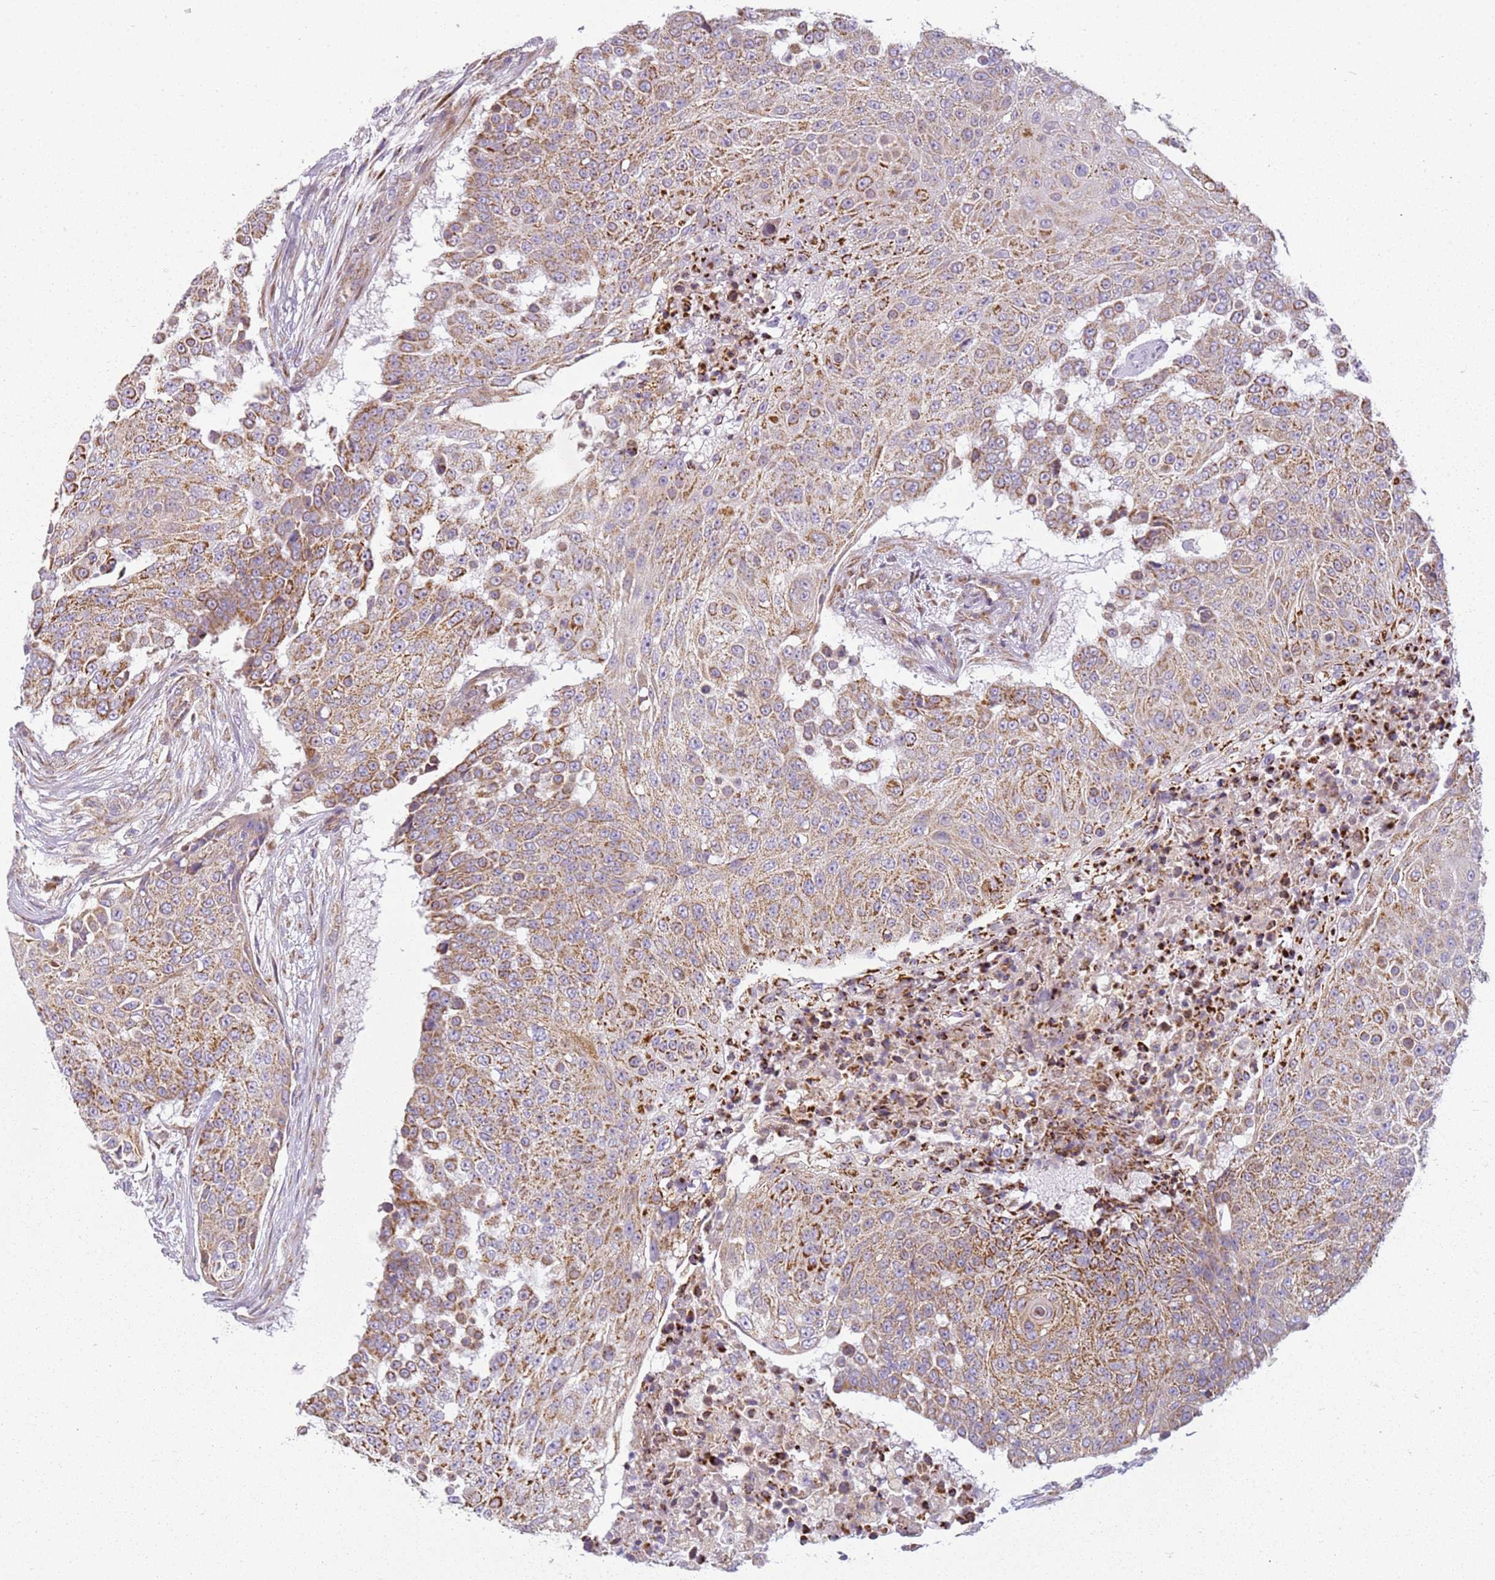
{"staining": {"intensity": "moderate", "quantity": ">75%", "location": "cytoplasmic/membranous"}, "tissue": "urothelial cancer", "cell_type": "Tumor cells", "image_type": "cancer", "snomed": [{"axis": "morphology", "description": "Urothelial carcinoma, High grade"}, {"axis": "topography", "description": "Urinary bladder"}], "caption": "About >75% of tumor cells in urothelial carcinoma (high-grade) demonstrate moderate cytoplasmic/membranous protein positivity as visualized by brown immunohistochemical staining.", "gene": "TMEM200C", "patient": {"sex": "female", "age": 63}}